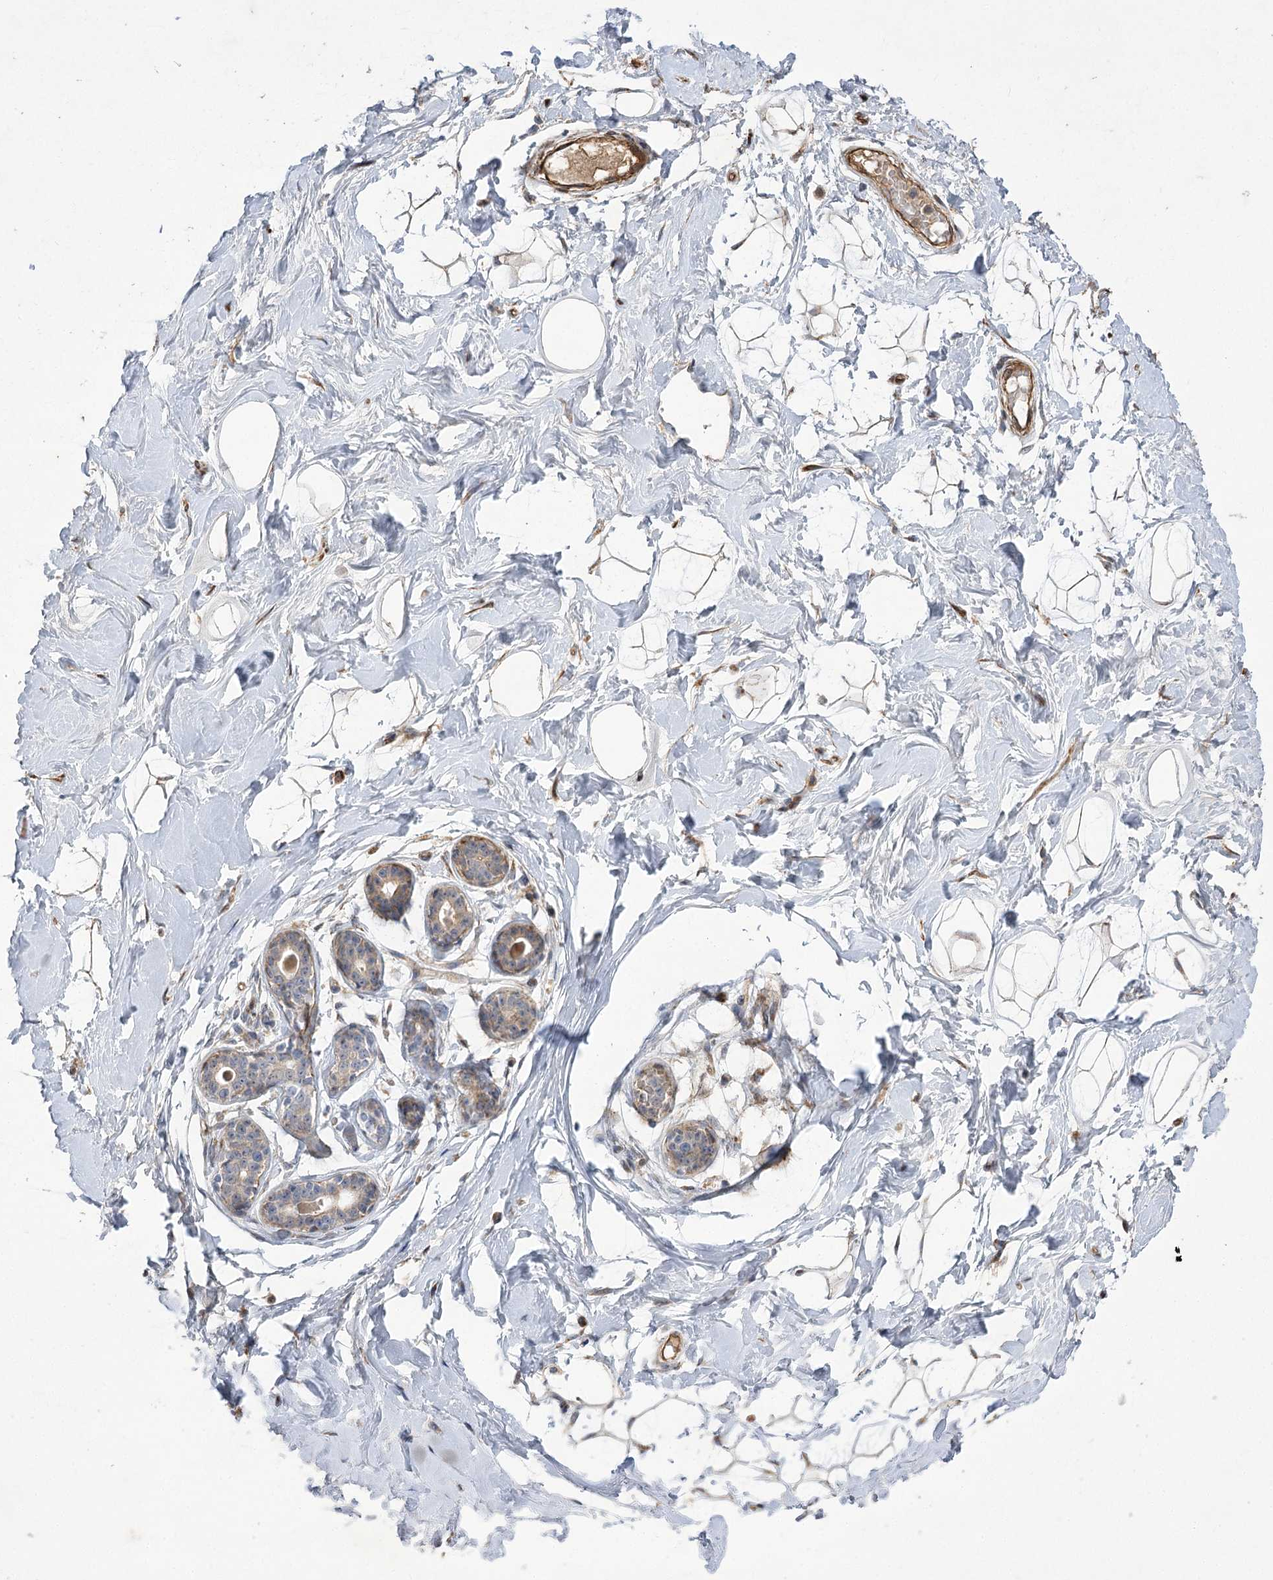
{"staining": {"intensity": "negative", "quantity": "none", "location": "none"}, "tissue": "breast", "cell_type": "Adipocytes", "image_type": "normal", "snomed": [{"axis": "morphology", "description": "Normal tissue, NOS"}, {"axis": "morphology", "description": "Adenoma, NOS"}, {"axis": "topography", "description": "Breast"}], "caption": "Immunohistochemistry (IHC) of unremarkable human breast displays no positivity in adipocytes. (DAB (3,3'-diaminobenzidine) immunohistochemistry (IHC) visualized using brightfield microscopy, high magnification).", "gene": "RNF24", "patient": {"sex": "female", "age": 23}}